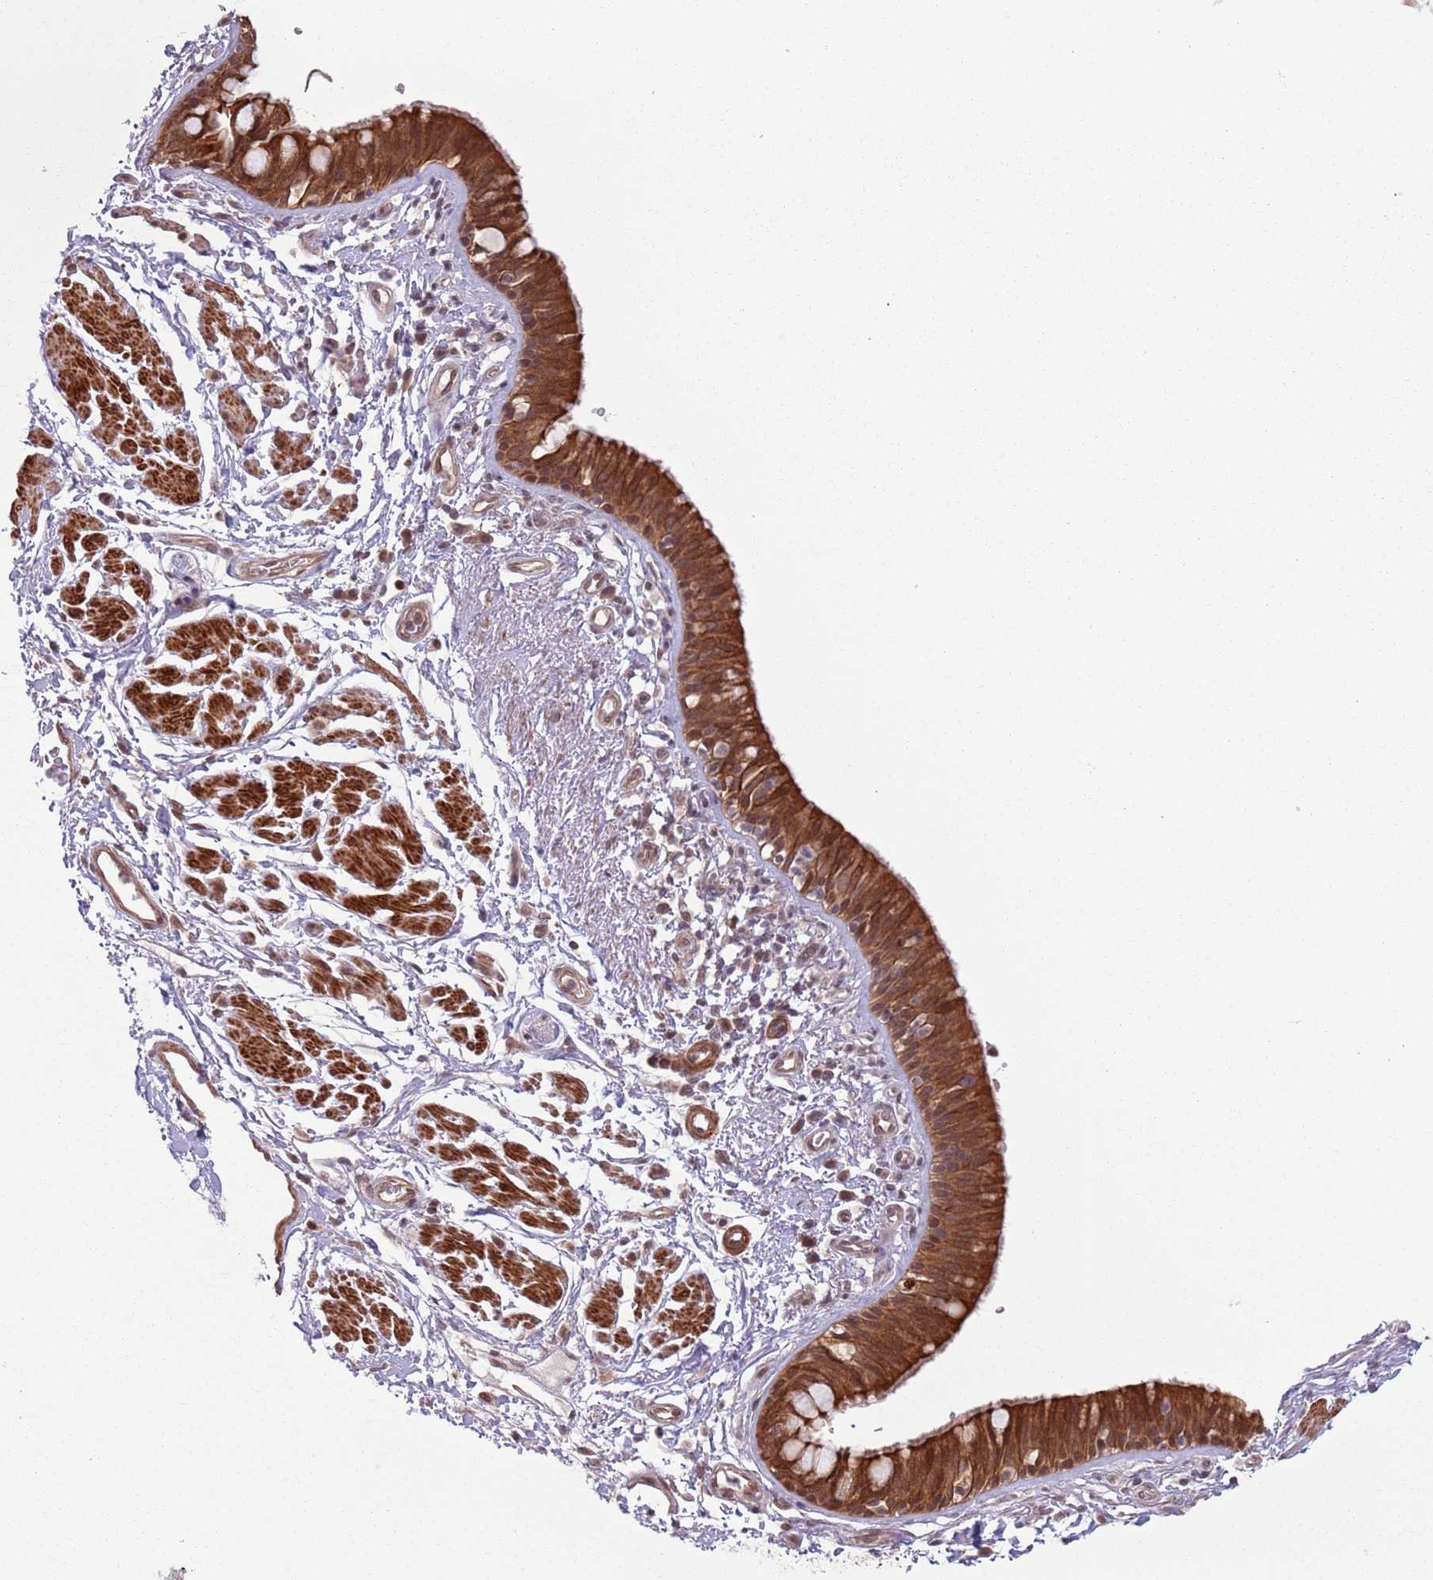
{"staining": {"intensity": "strong", "quantity": ">75%", "location": "cytoplasmic/membranous"}, "tissue": "bronchus", "cell_type": "Respiratory epithelial cells", "image_type": "normal", "snomed": [{"axis": "morphology", "description": "Normal tissue, NOS"}, {"axis": "morphology", "description": "Neoplasm, uncertain whether benign or malignant"}, {"axis": "topography", "description": "Bronchus"}, {"axis": "topography", "description": "Lung"}], "caption": "Immunohistochemical staining of benign bronchus demonstrates >75% levels of strong cytoplasmic/membranous protein expression in approximately >75% of respiratory epithelial cells.", "gene": "CCDC154", "patient": {"sex": "male", "age": 55}}